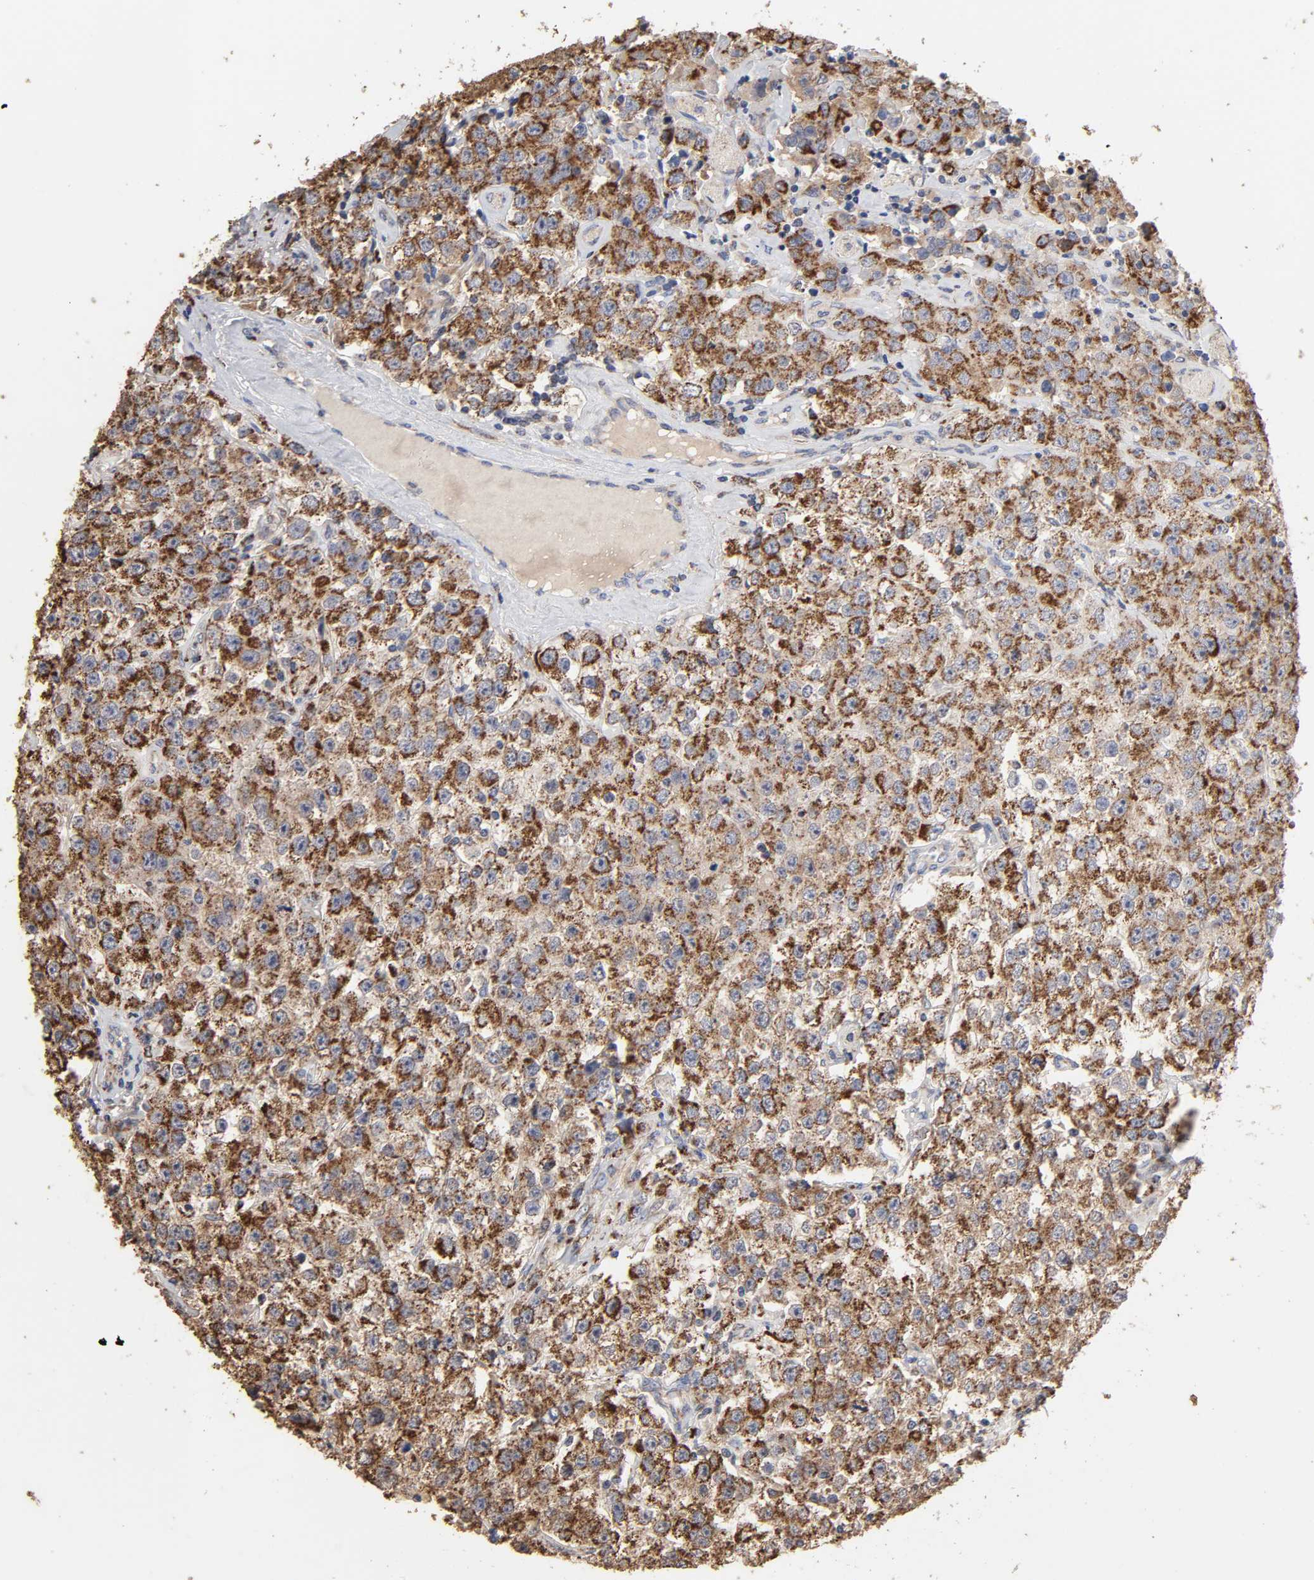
{"staining": {"intensity": "strong", "quantity": ">75%", "location": "cytoplasmic/membranous"}, "tissue": "testis cancer", "cell_type": "Tumor cells", "image_type": "cancer", "snomed": [{"axis": "morphology", "description": "Seminoma, NOS"}, {"axis": "topography", "description": "Testis"}], "caption": "Immunohistochemistry (IHC) of human testis cancer (seminoma) reveals high levels of strong cytoplasmic/membranous staining in approximately >75% of tumor cells.", "gene": "CYCS", "patient": {"sex": "male", "age": 52}}